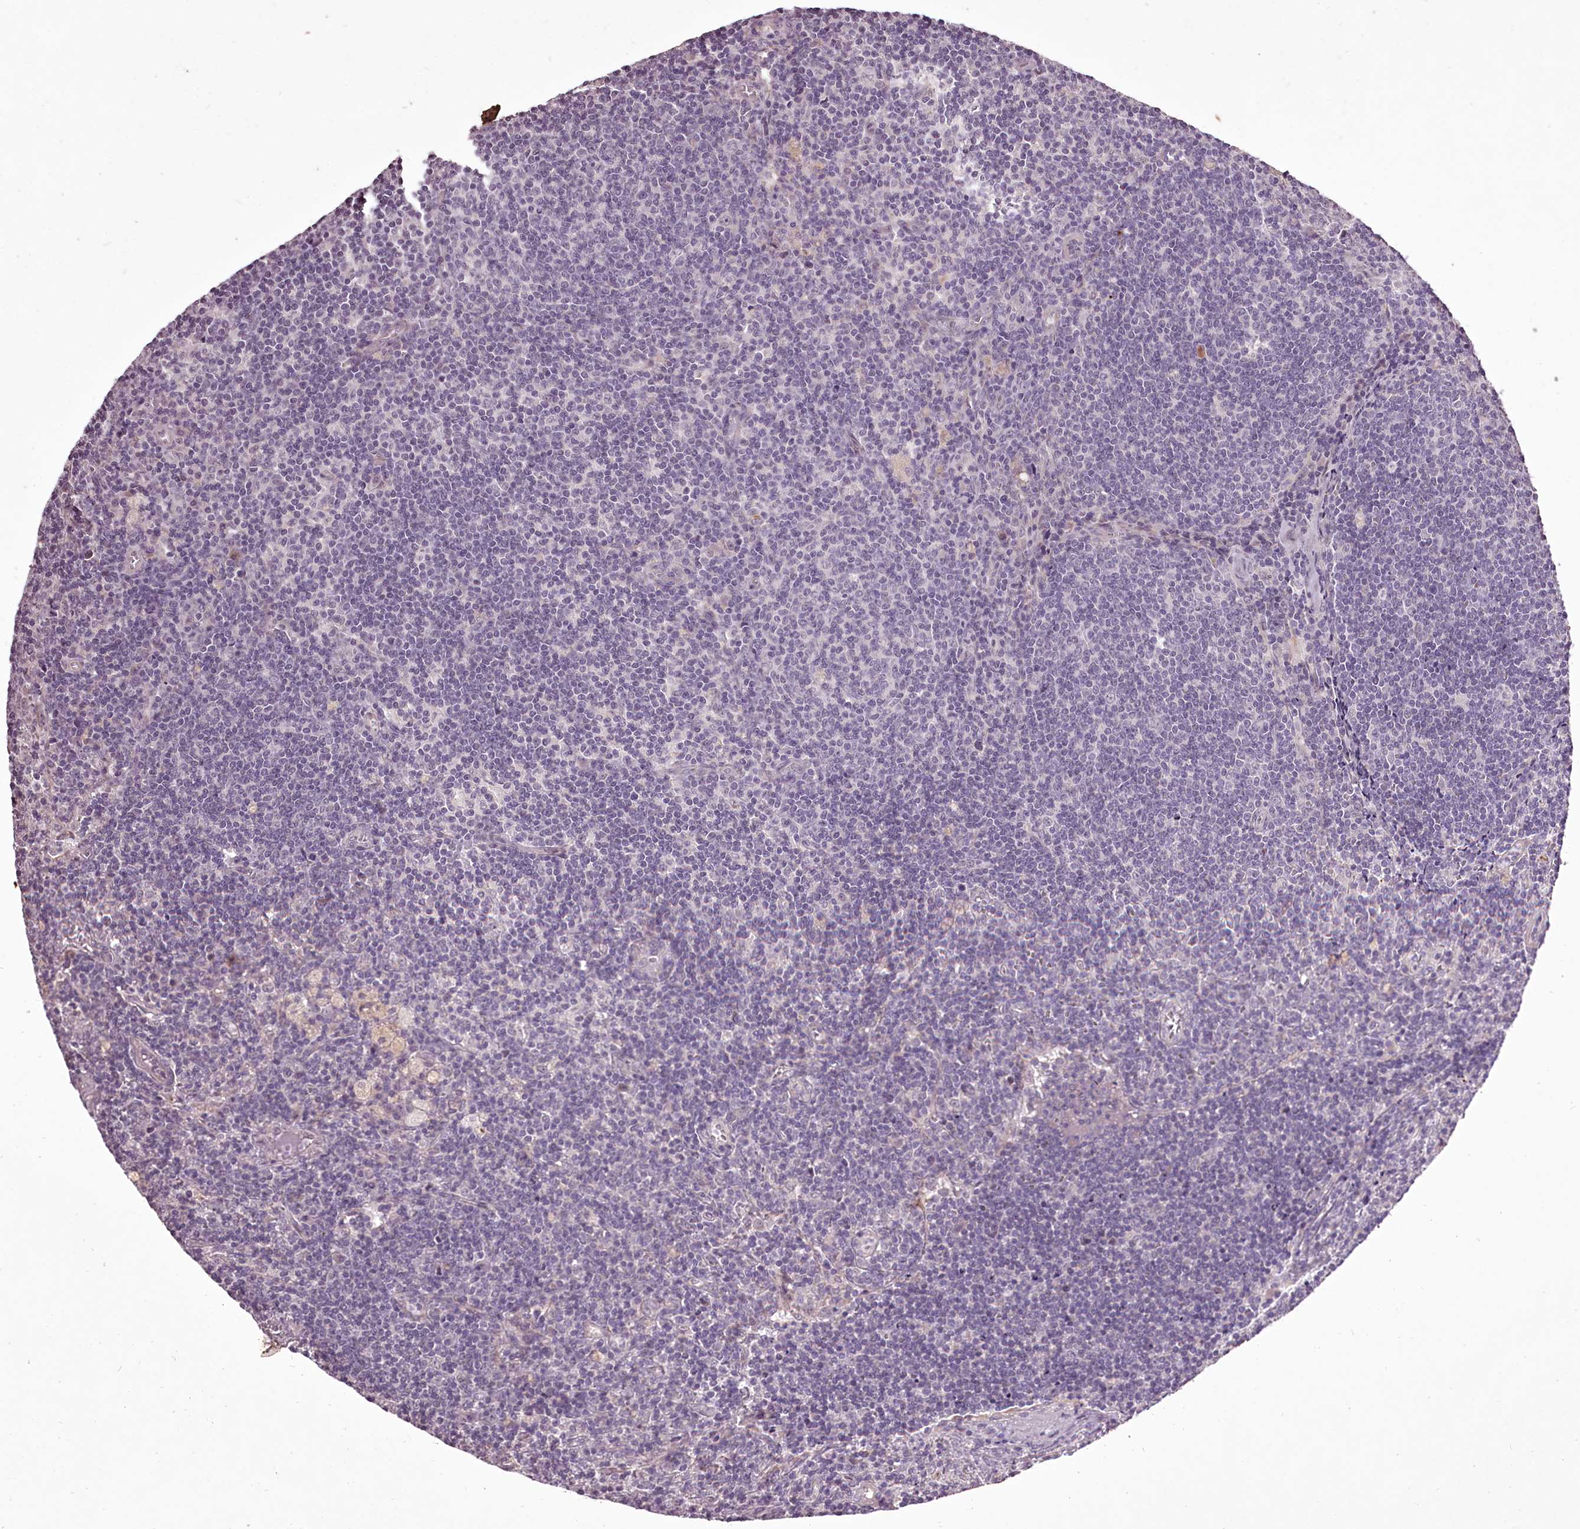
{"staining": {"intensity": "negative", "quantity": "none", "location": "none"}, "tissue": "lymph node", "cell_type": "Germinal center cells", "image_type": "normal", "snomed": [{"axis": "morphology", "description": "Normal tissue, NOS"}, {"axis": "topography", "description": "Lymph node"}], "caption": "IHC photomicrograph of unremarkable human lymph node stained for a protein (brown), which exhibits no staining in germinal center cells. The staining is performed using DAB (3,3'-diaminobenzidine) brown chromogen with nuclei counter-stained in using hematoxylin.", "gene": "C1orf56", "patient": {"sex": "male", "age": 69}}